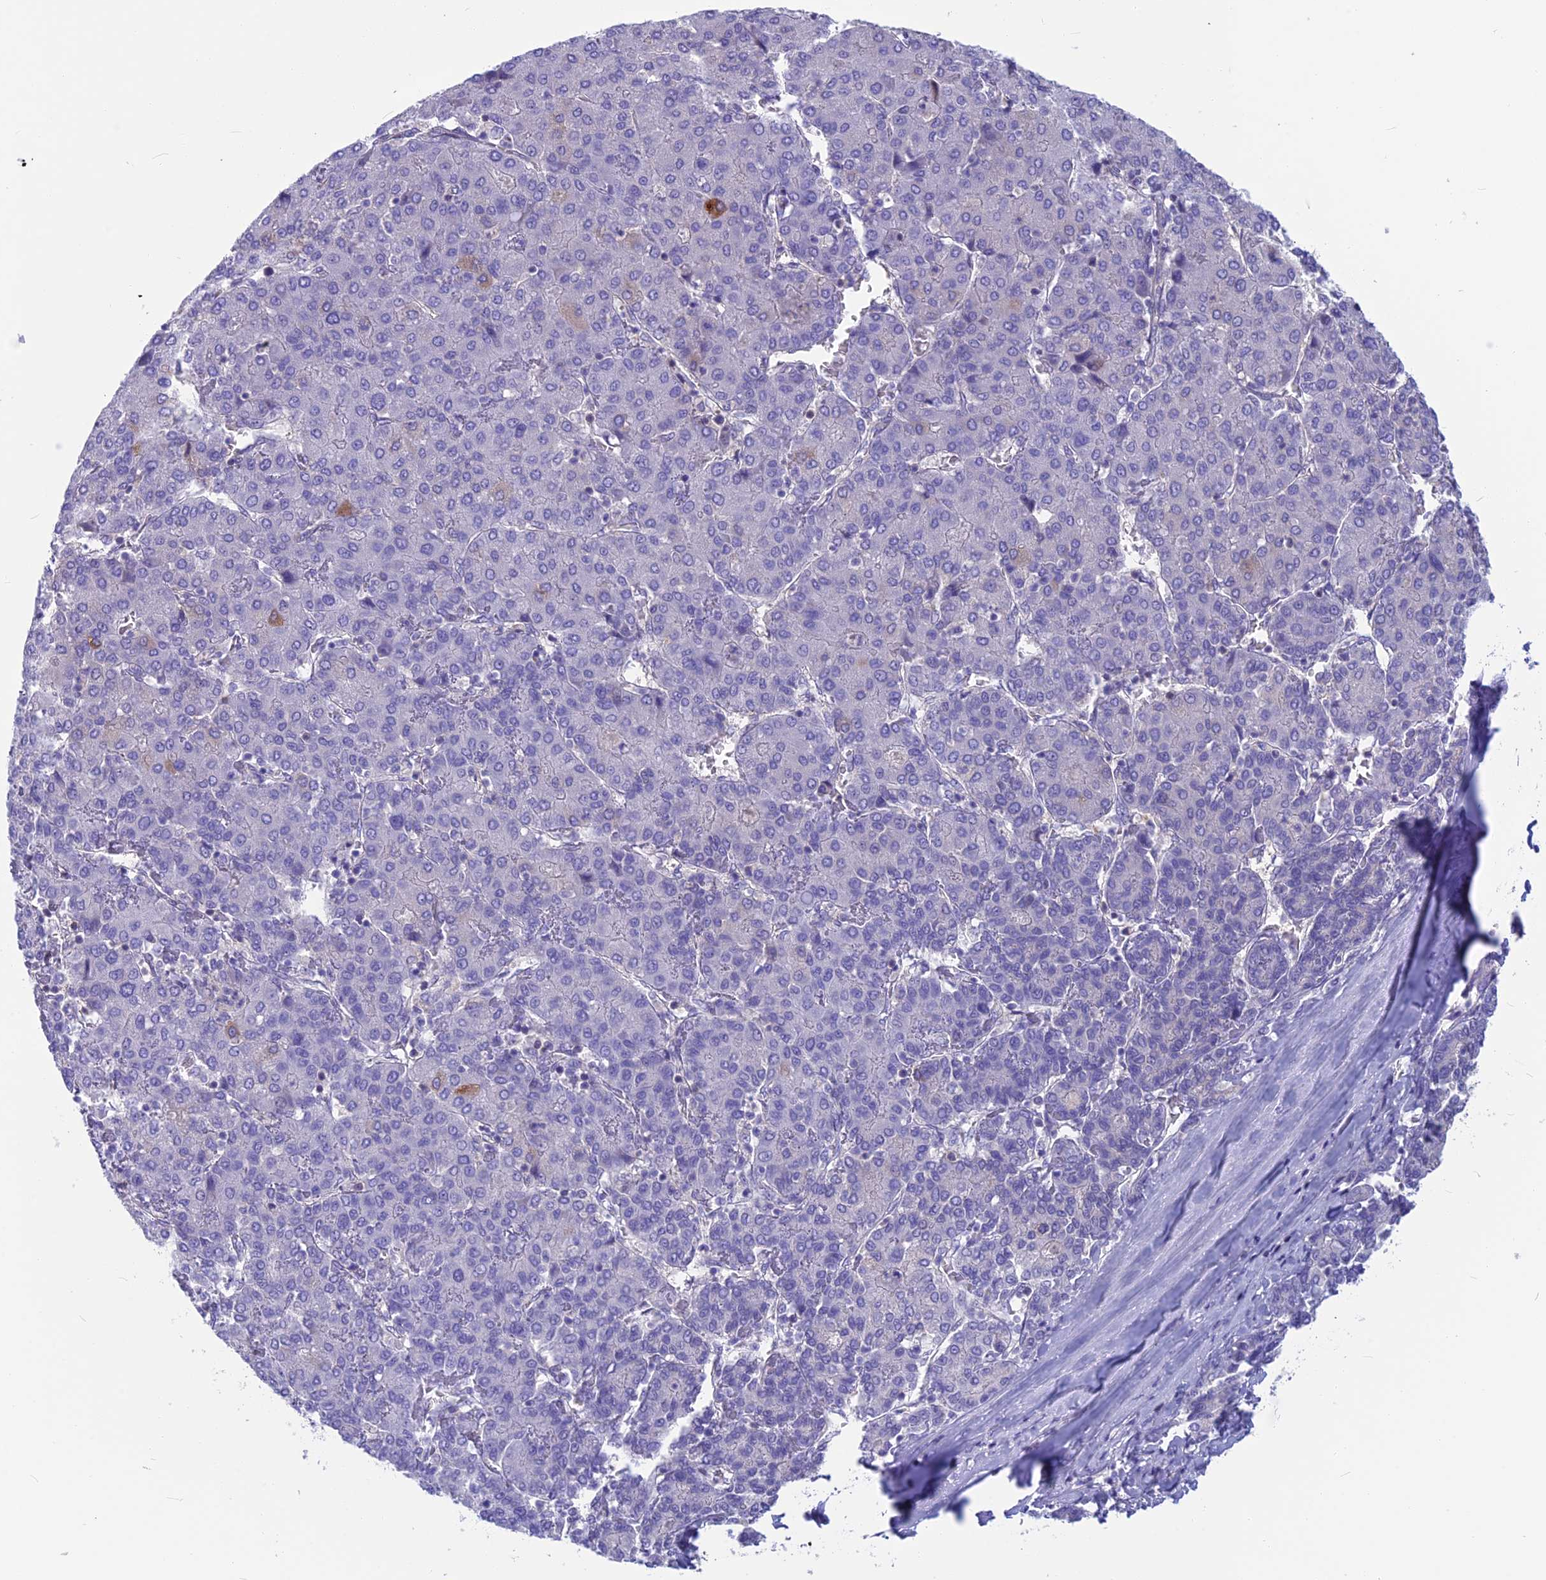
{"staining": {"intensity": "negative", "quantity": "none", "location": "none"}, "tissue": "liver cancer", "cell_type": "Tumor cells", "image_type": "cancer", "snomed": [{"axis": "morphology", "description": "Carcinoma, Hepatocellular, NOS"}, {"axis": "topography", "description": "Liver"}], "caption": "An immunohistochemistry image of liver cancer (hepatocellular carcinoma) is shown. There is no staining in tumor cells of liver cancer (hepatocellular carcinoma). (DAB (3,3'-diaminobenzidine) immunohistochemistry (IHC), high magnification).", "gene": "SNAP91", "patient": {"sex": "male", "age": 65}}